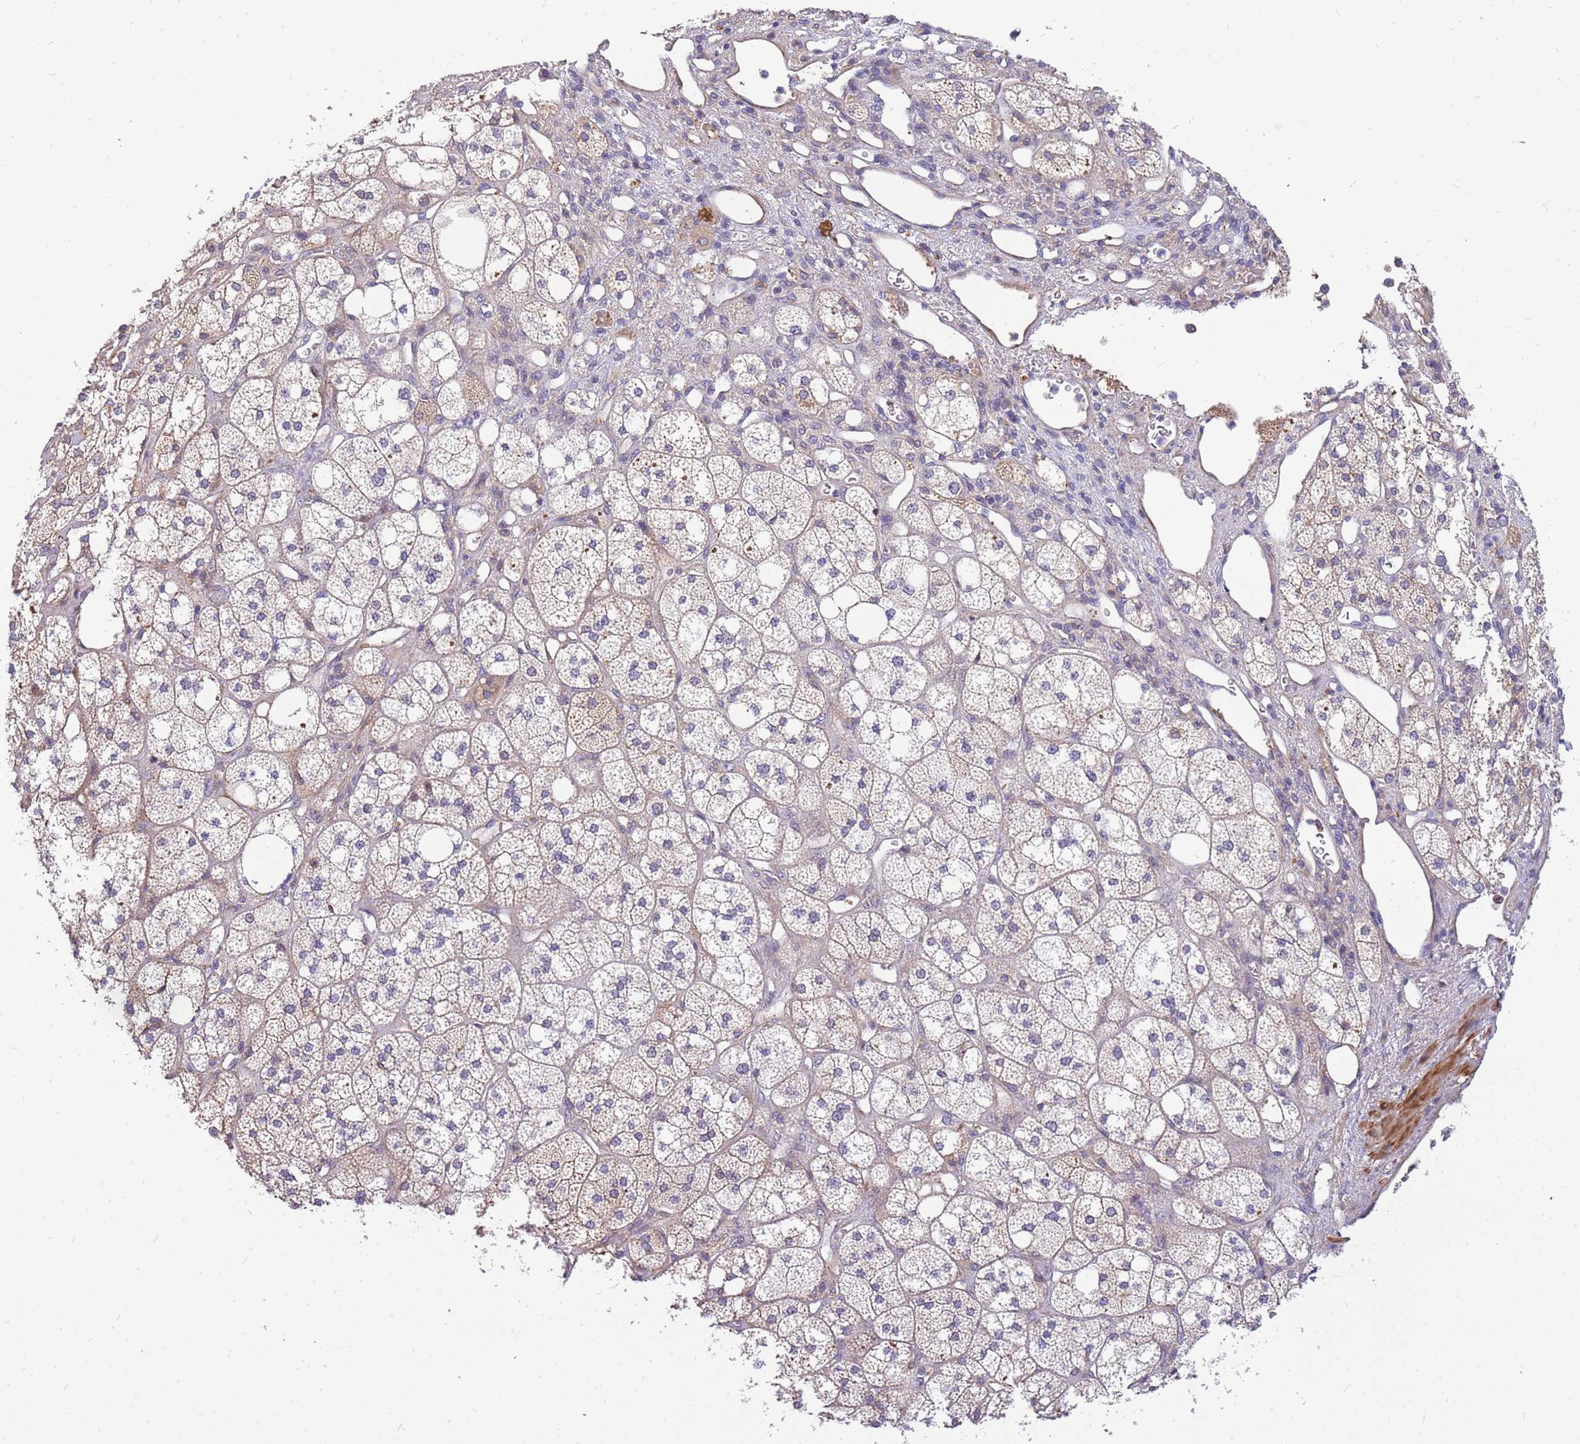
{"staining": {"intensity": "moderate", "quantity": "<25%", "location": "cytoplasmic/membranous"}, "tissue": "adrenal gland", "cell_type": "Glandular cells", "image_type": "normal", "snomed": [{"axis": "morphology", "description": "Normal tissue, NOS"}, {"axis": "topography", "description": "Adrenal gland"}], "caption": "Immunohistochemical staining of benign human adrenal gland reveals <25% levels of moderate cytoplasmic/membranous protein staining in approximately <25% of glandular cells. The staining was performed using DAB (3,3'-diaminobenzidine) to visualize the protein expression in brown, while the nuclei were stained in blue with hematoxylin (Magnification: 20x).", "gene": "MVD", "patient": {"sex": "male", "age": 61}}